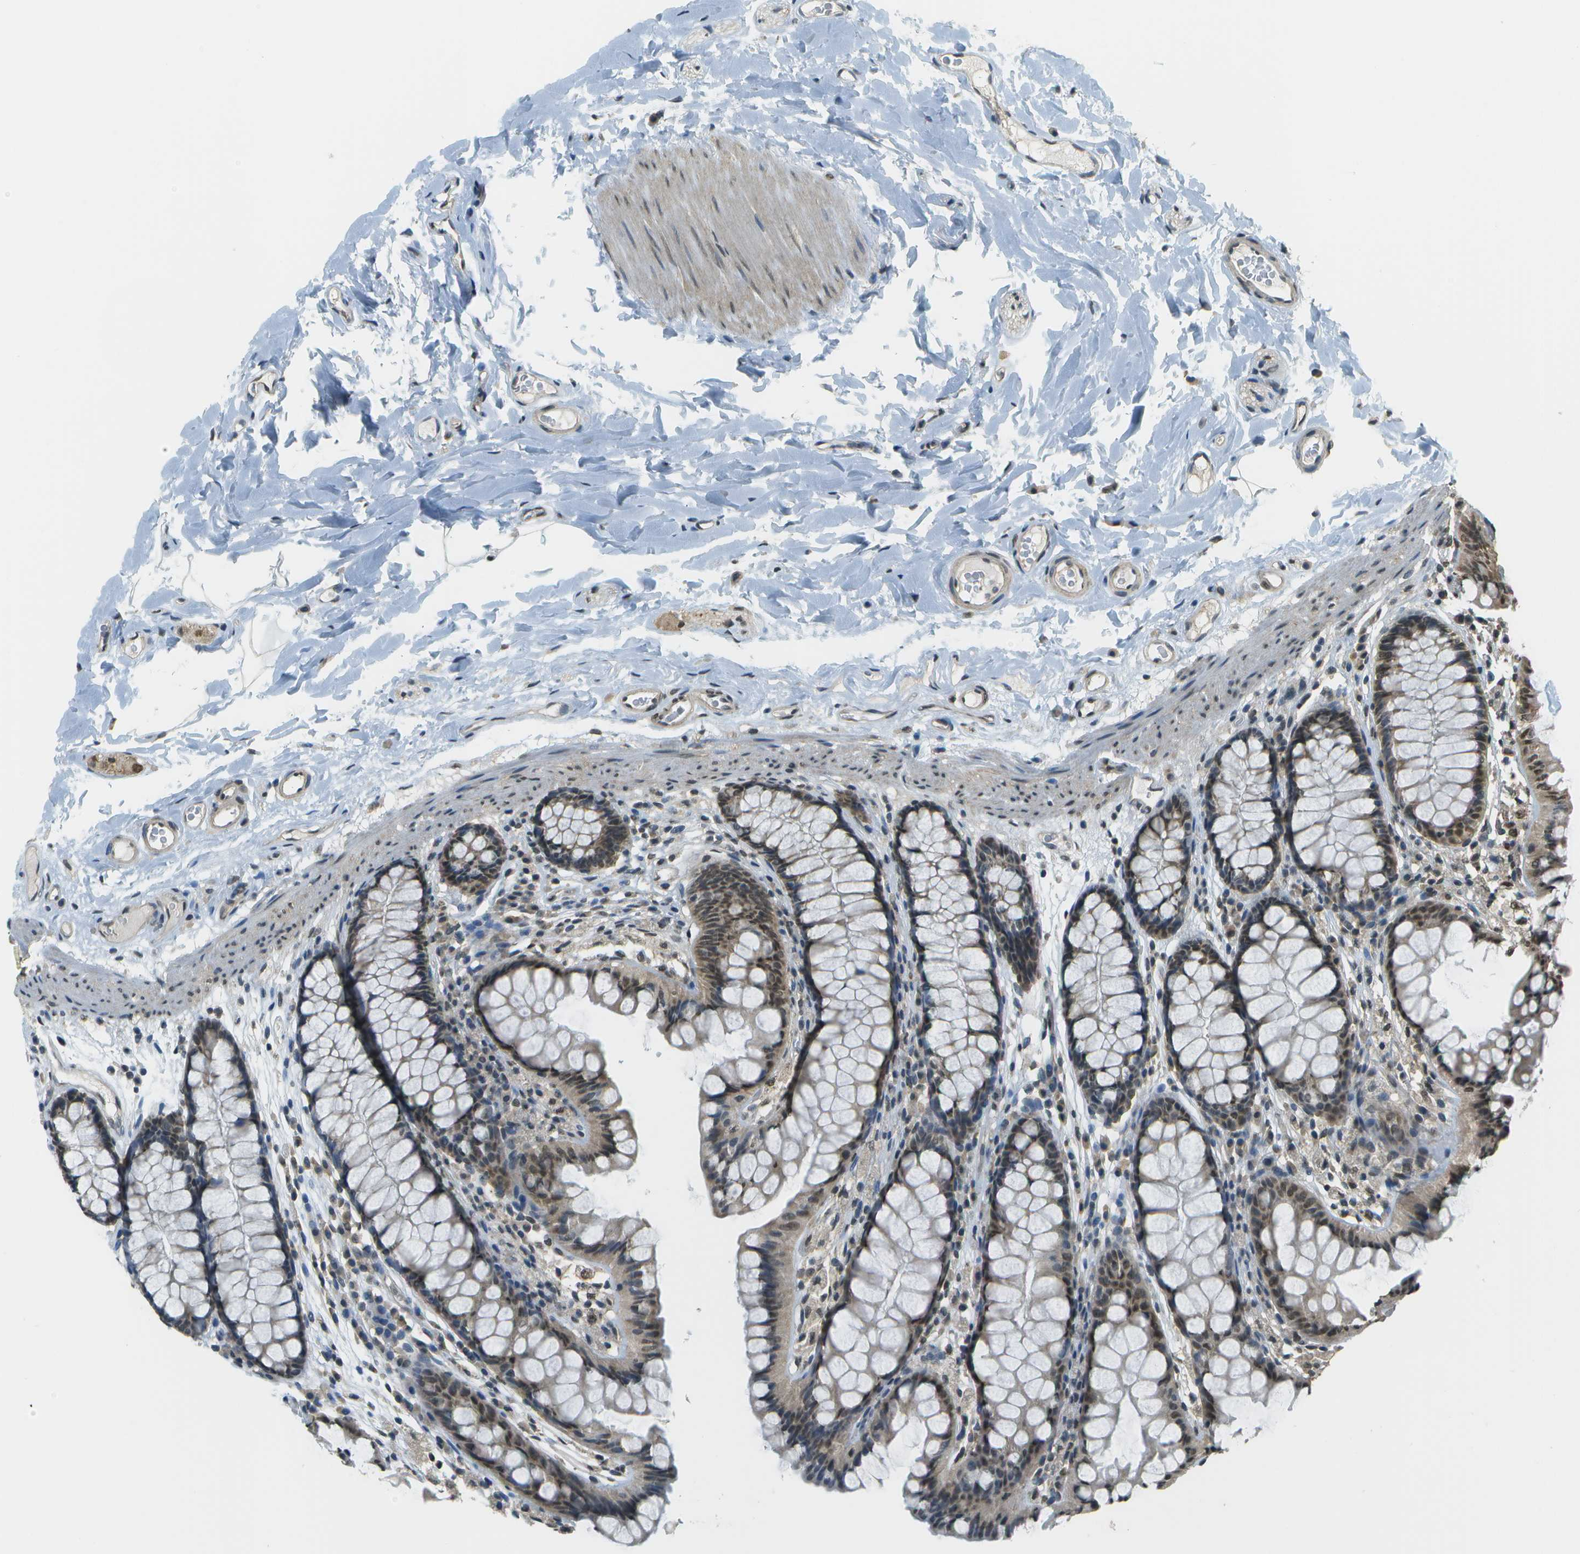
{"staining": {"intensity": "weak", "quantity": "25%-75%", "location": "cytoplasmic/membranous"}, "tissue": "colon", "cell_type": "Endothelial cells", "image_type": "normal", "snomed": [{"axis": "morphology", "description": "Normal tissue, NOS"}, {"axis": "topography", "description": "Colon"}], "caption": "About 25%-75% of endothelial cells in normal colon display weak cytoplasmic/membranous protein positivity as visualized by brown immunohistochemical staining.", "gene": "ABL2", "patient": {"sex": "female", "age": 55}}